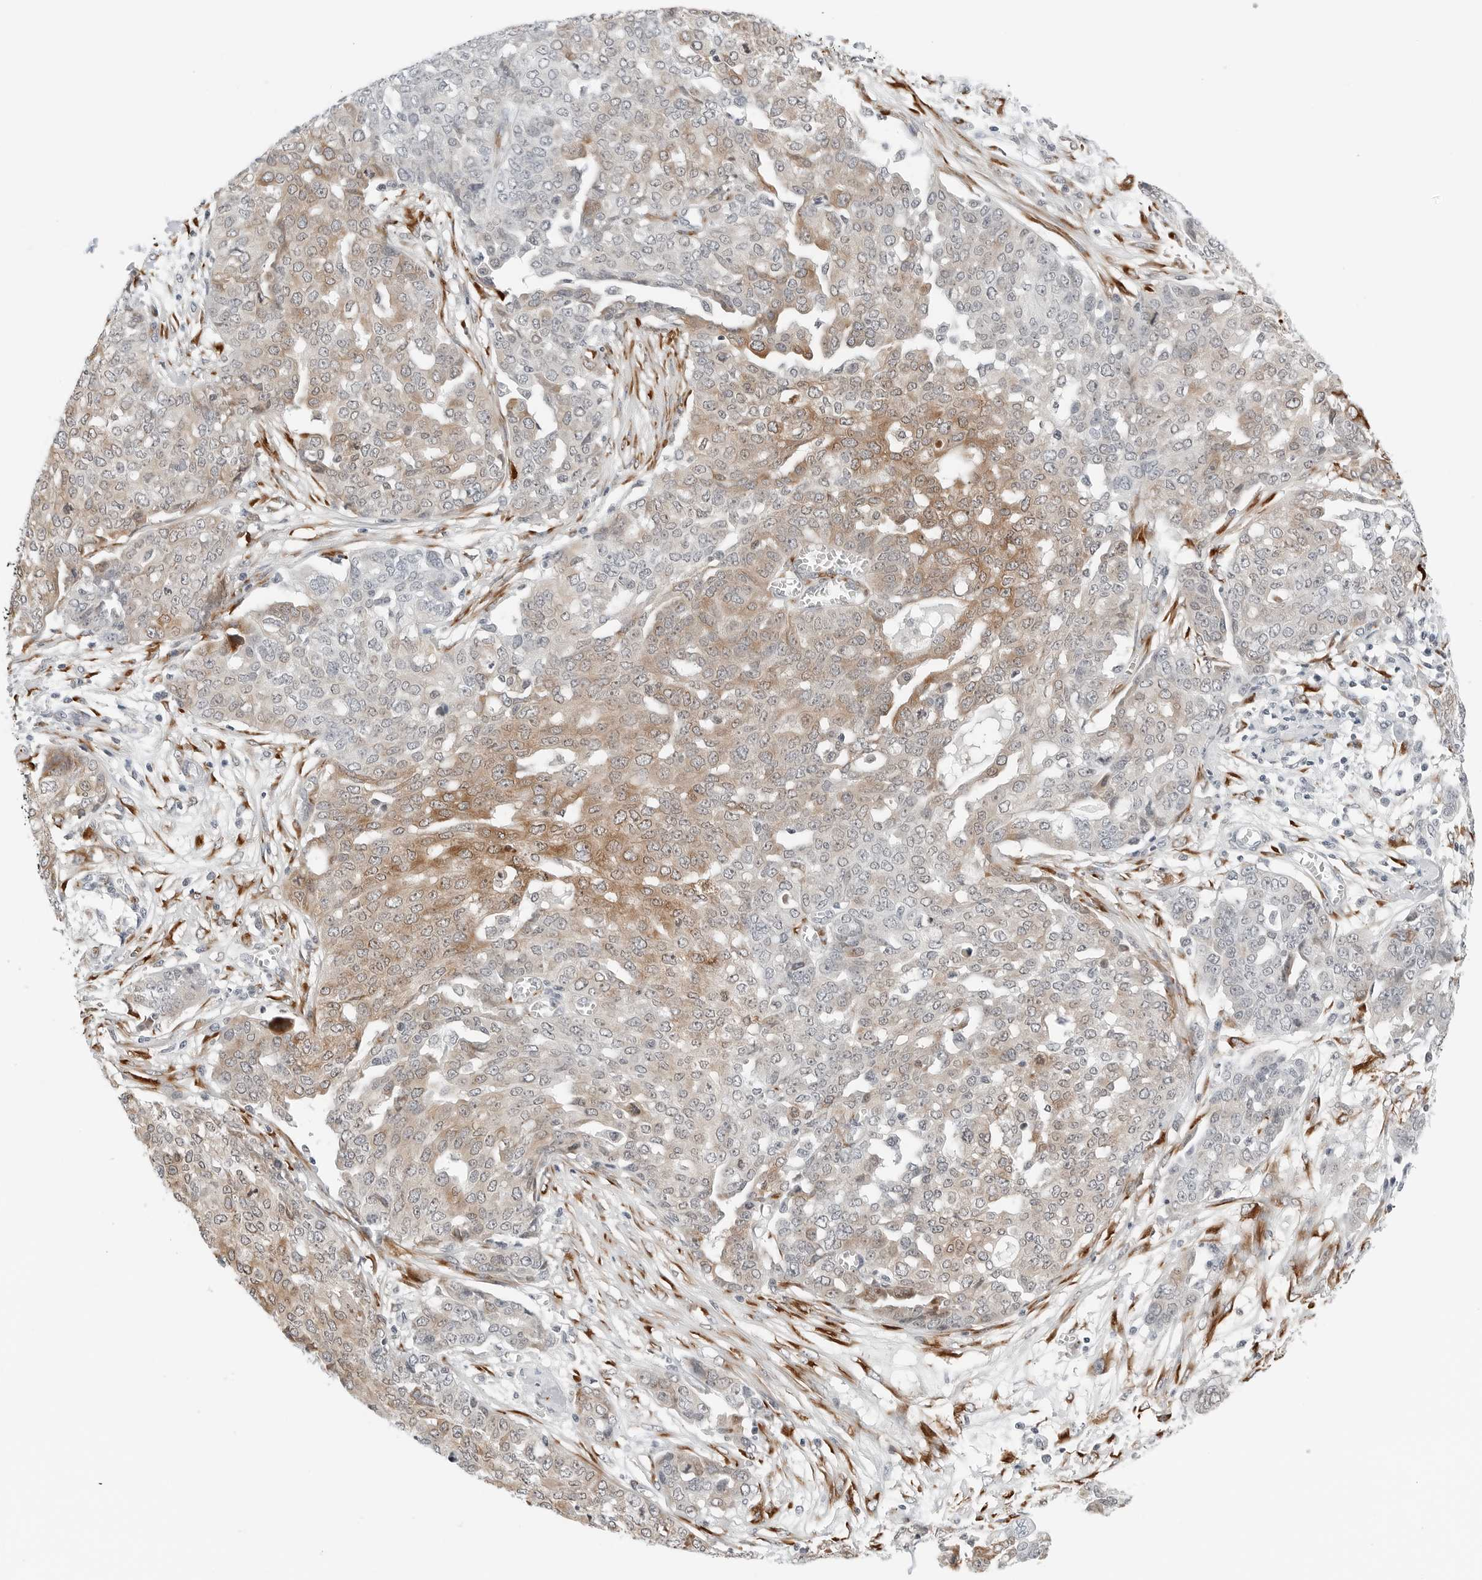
{"staining": {"intensity": "moderate", "quantity": "25%-75%", "location": "cytoplasmic/membranous"}, "tissue": "ovarian cancer", "cell_type": "Tumor cells", "image_type": "cancer", "snomed": [{"axis": "morphology", "description": "Cystadenocarcinoma, serous, NOS"}, {"axis": "topography", "description": "Soft tissue"}, {"axis": "topography", "description": "Ovary"}], "caption": "Immunohistochemical staining of human ovarian serous cystadenocarcinoma reveals medium levels of moderate cytoplasmic/membranous staining in approximately 25%-75% of tumor cells. The protein of interest is shown in brown color, while the nuclei are stained blue.", "gene": "P4HA2", "patient": {"sex": "female", "age": 57}}